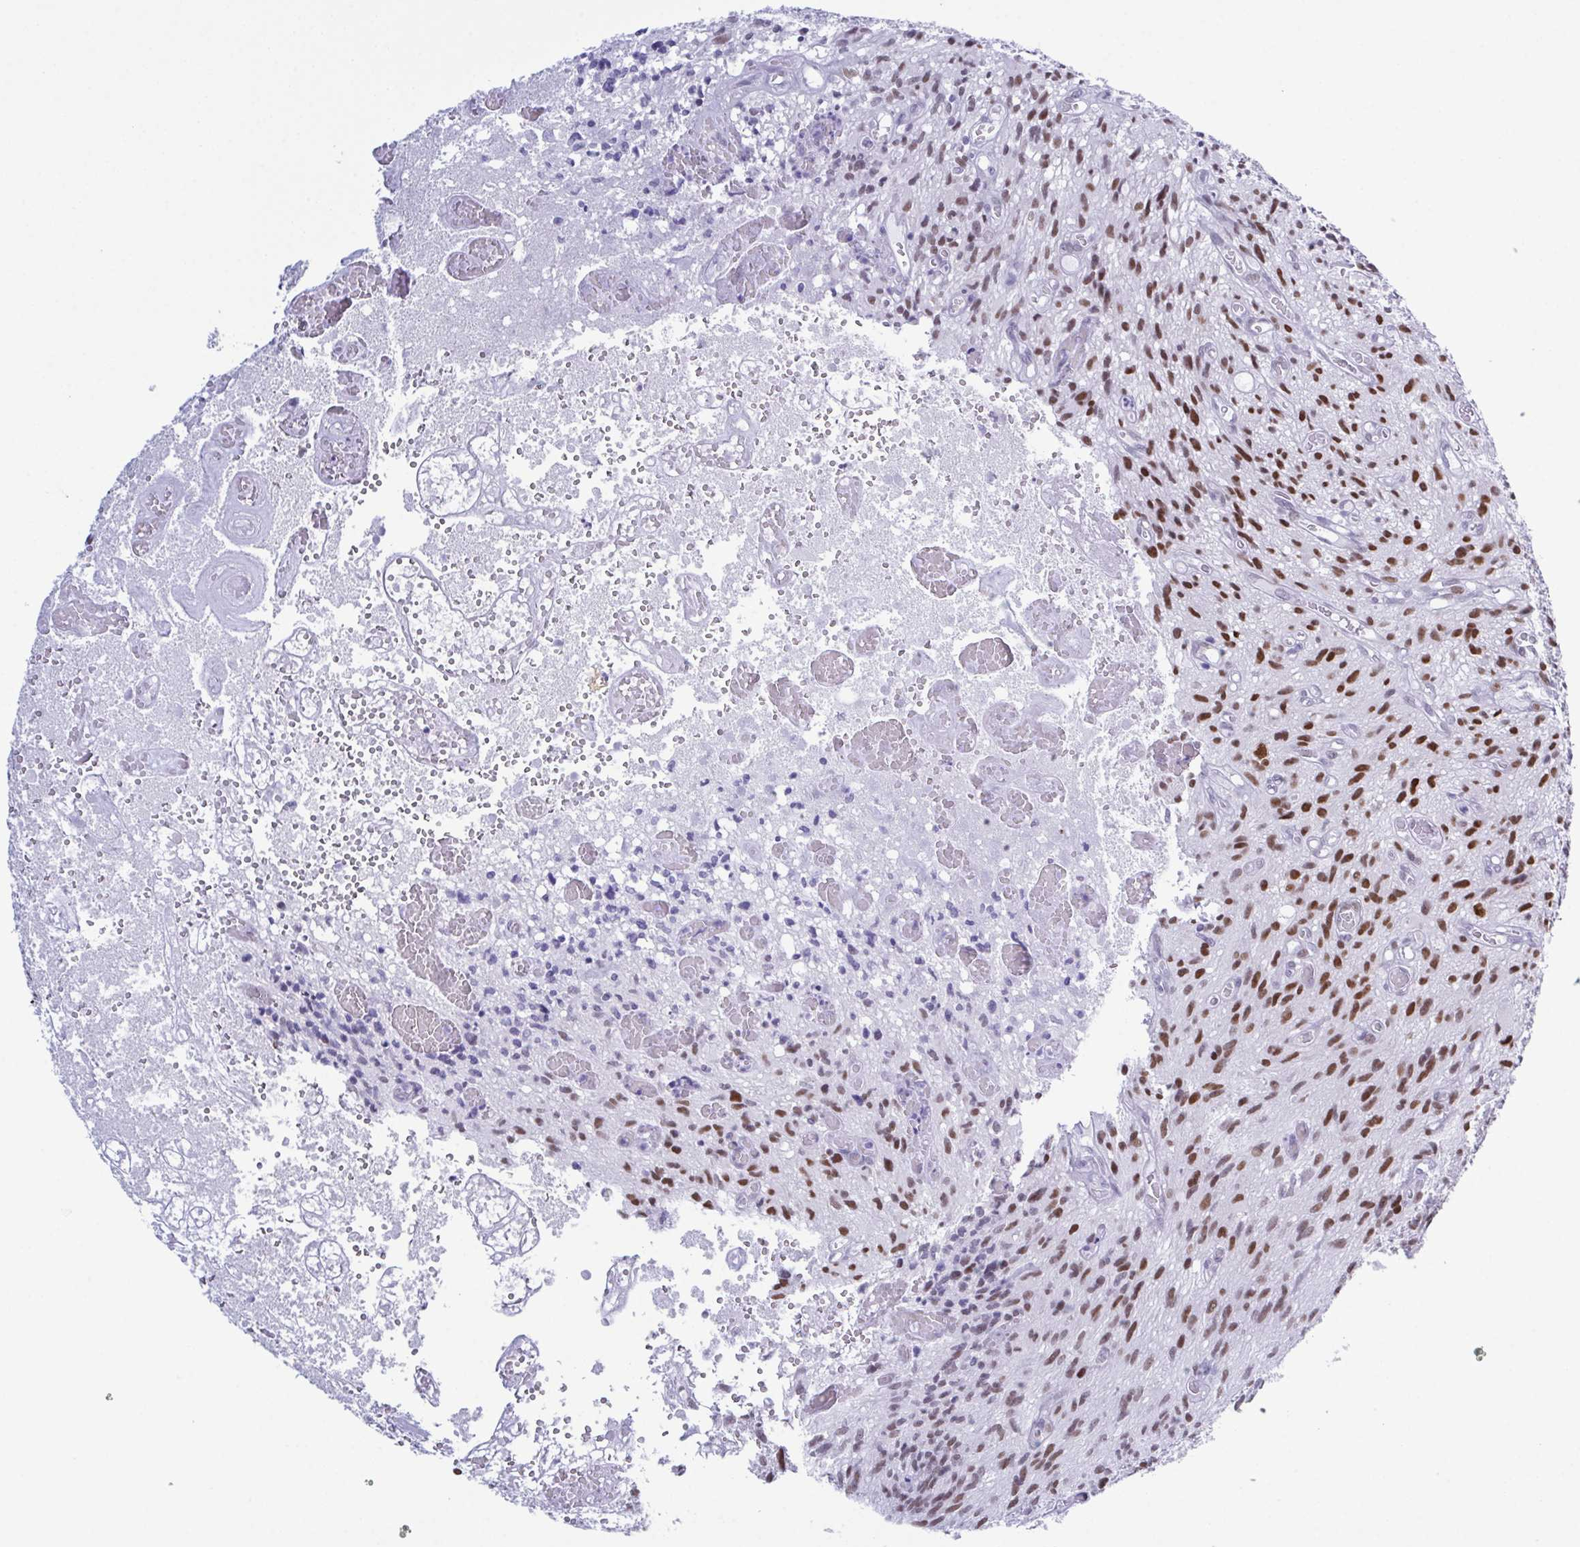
{"staining": {"intensity": "moderate", "quantity": ">75%", "location": "nuclear"}, "tissue": "glioma", "cell_type": "Tumor cells", "image_type": "cancer", "snomed": [{"axis": "morphology", "description": "Glioma, malignant, High grade"}, {"axis": "topography", "description": "Brain"}], "caption": "Protein expression analysis of human malignant glioma (high-grade) reveals moderate nuclear positivity in approximately >75% of tumor cells.", "gene": "SUGP2", "patient": {"sex": "male", "age": 75}}